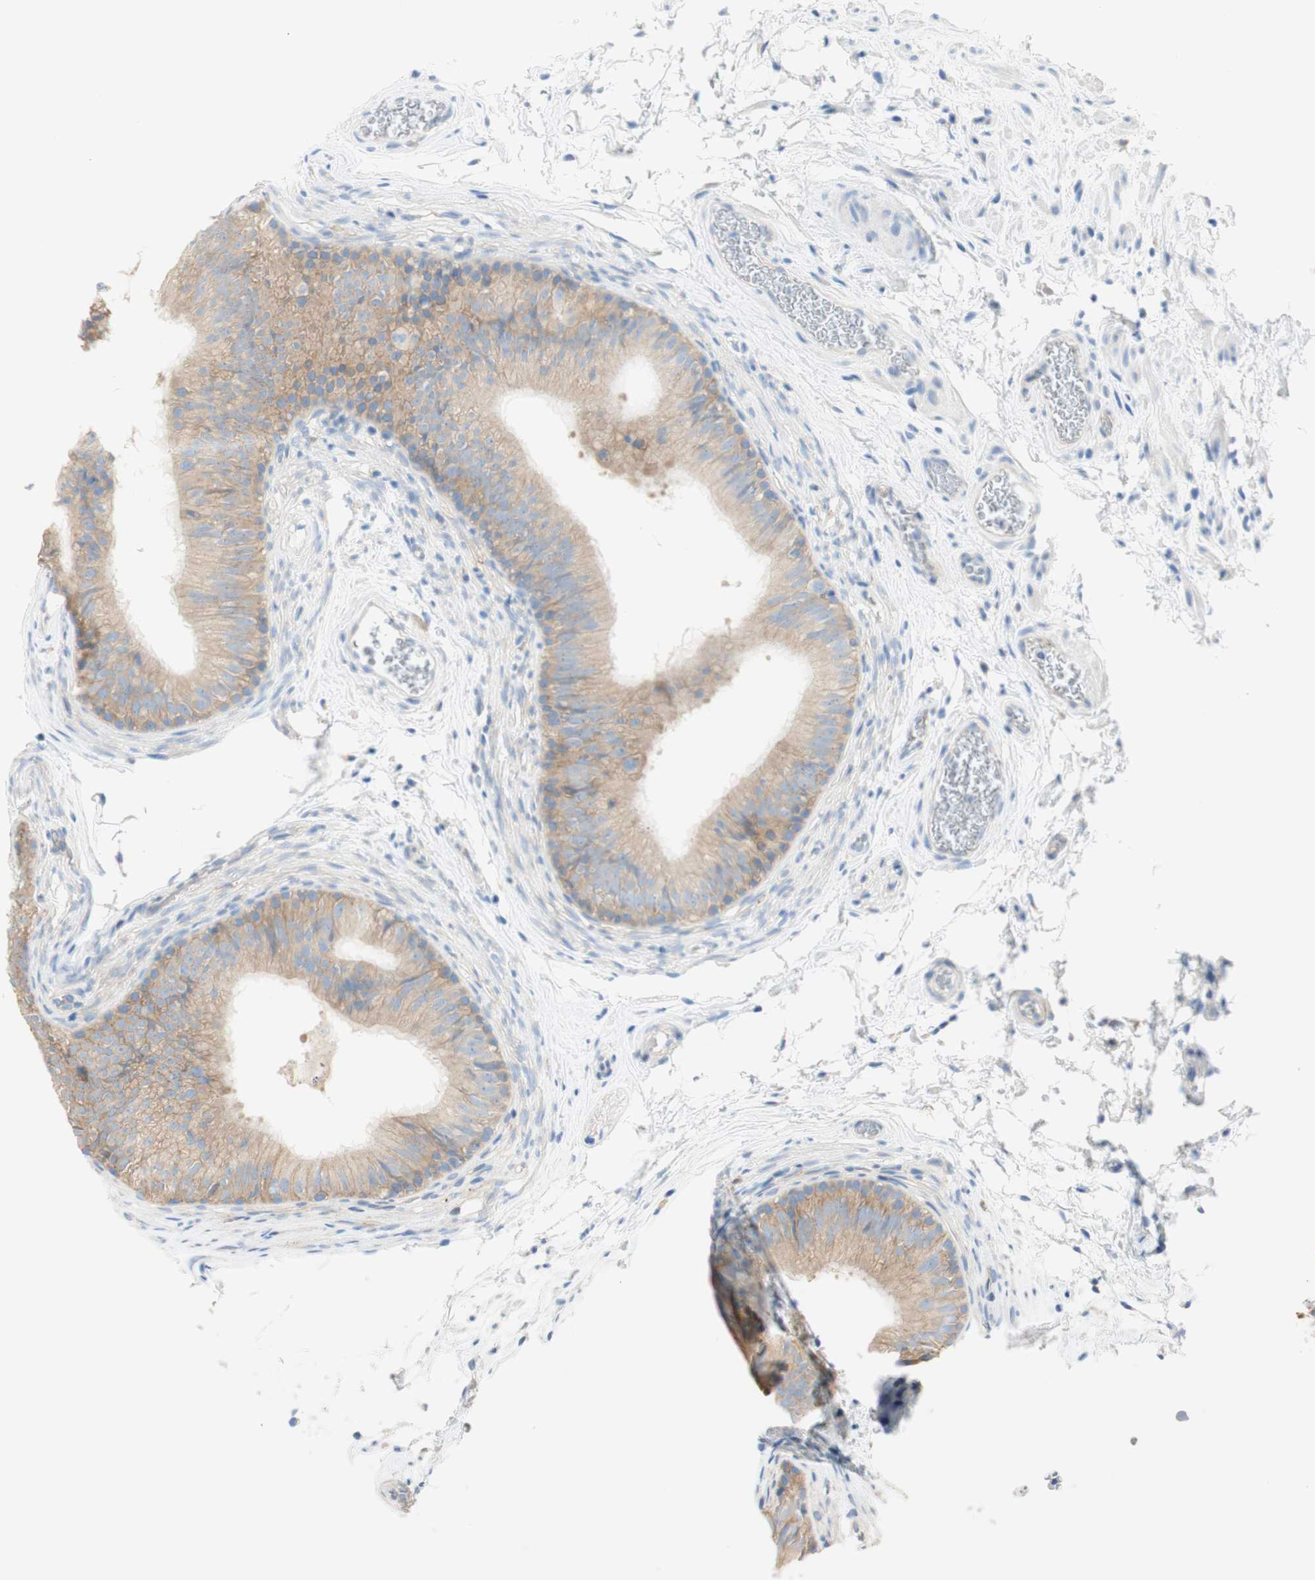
{"staining": {"intensity": "weak", "quantity": ">75%", "location": "cytoplasmic/membranous"}, "tissue": "epididymis", "cell_type": "Glandular cells", "image_type": "normal", "snomed": [{"axis": "morphology", "description": "Normal tissue, NOS"}, {"axis": "topography", "description": "Epididymis"}], "caption": "Weak cytoplasmic/membranous positivity for a protein is present in approximately >75% of glandular cells of benign epididymis using IHC.", "gene": "ATP2B1", "patient": {"sex": "male", "age": 36}}